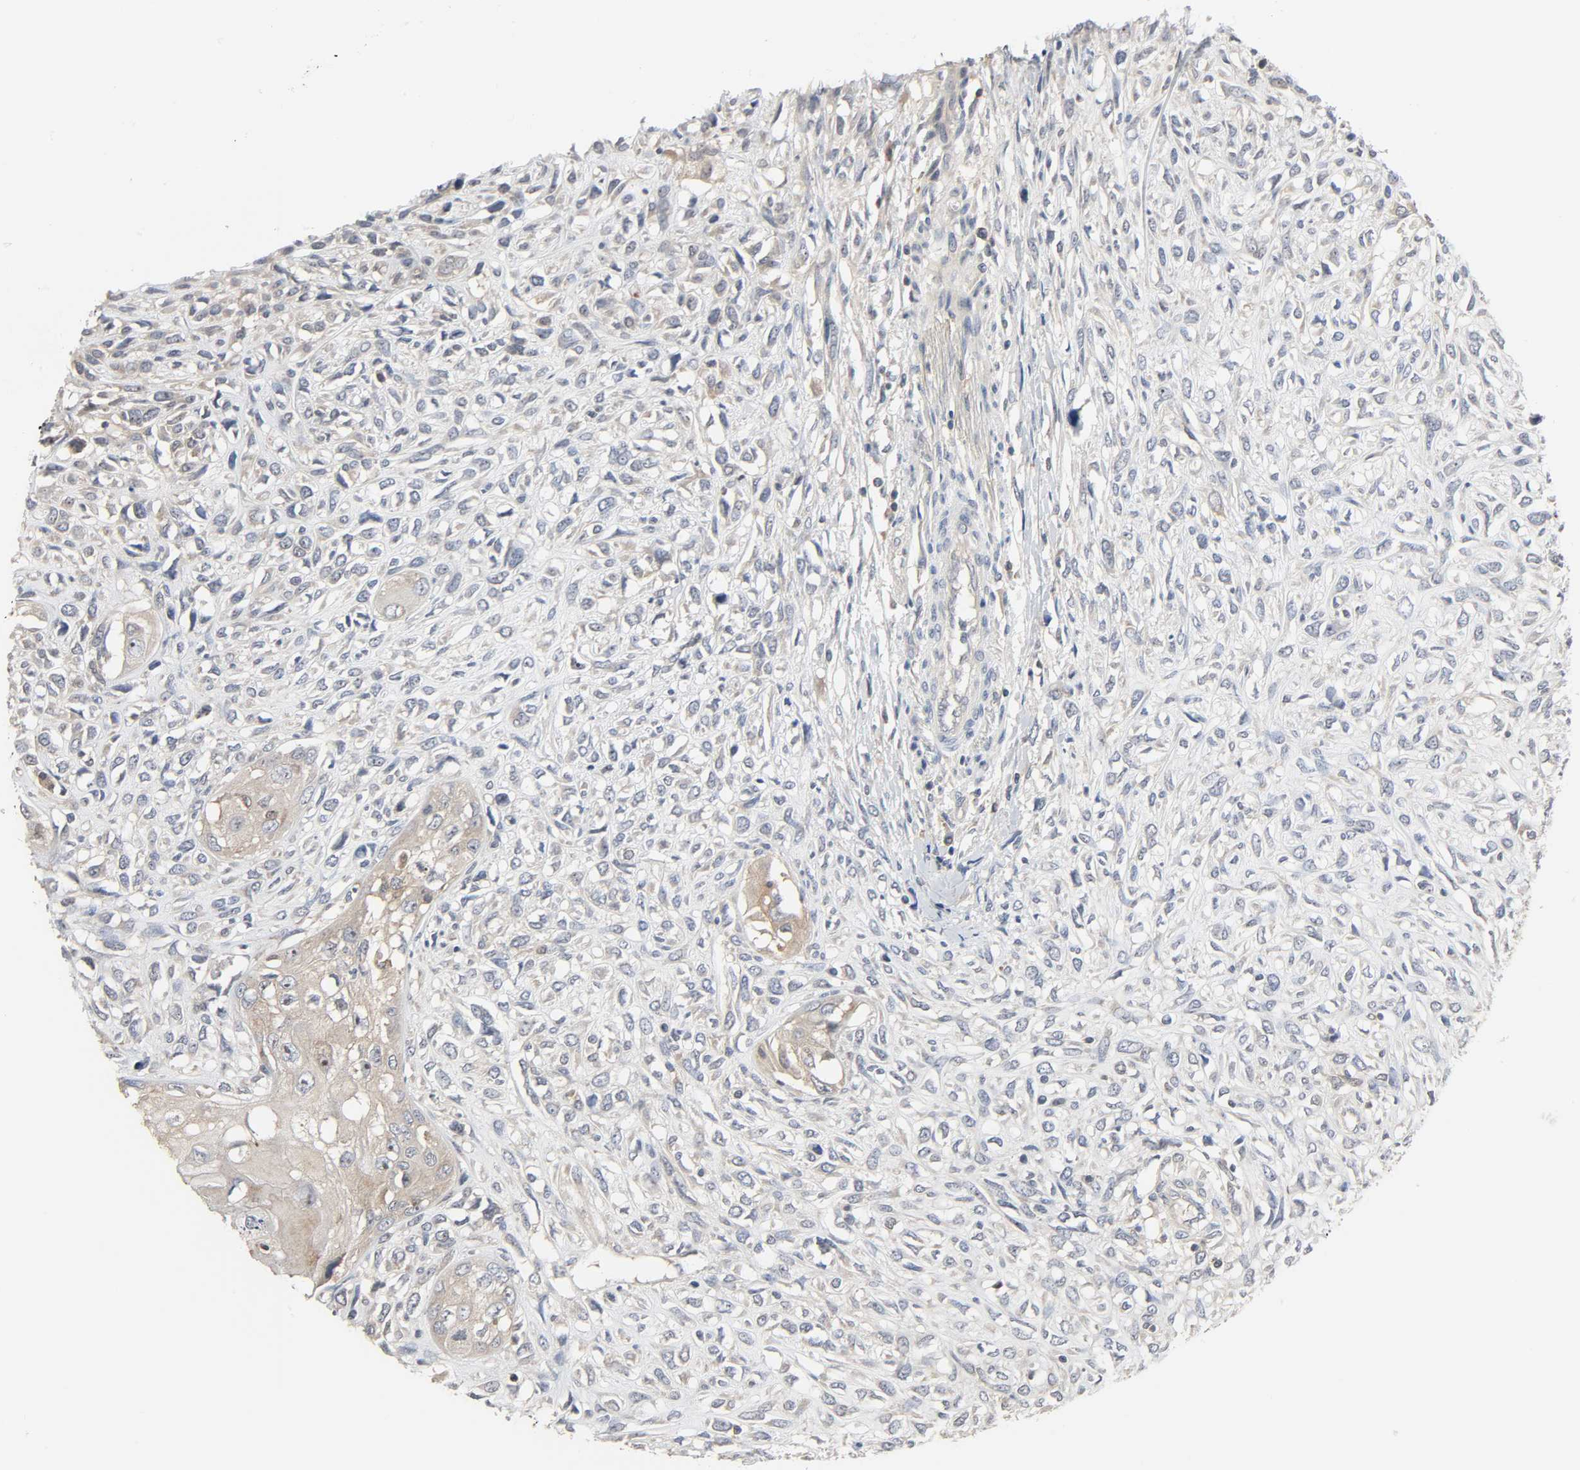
{"staining": {"intensity": "moderate", "quantity": "25%-75%", "location": "cytoplasmic/membranous,nuclear"}, "tissue": "head and neck cancer", "cell_type": "Tumor cells", "image_type": "cancer", "snomed": [{"axis": "morphology", "description": "Necrosis, NOS"}, {"axis": "morphology", "description": "Neoplasm, malignant, NOS"}, {"axis": "topography", "description": "Salivary gland"}, {"axis": "topography", "description": "Head-Neck"}], "caption": "IHC (DAB) staining of head and neck cancer reveals moderate cytoplasmic/membranous and nuclear protein positivity in about 25%-75% of tumor cells. The staining was performed using DAB, with brown indicating positive protein expression. Nuclei are stained blue with hematoxylin.", "gene": "PLEKHA2", "patient": {"sex": "male", "age": 43}}